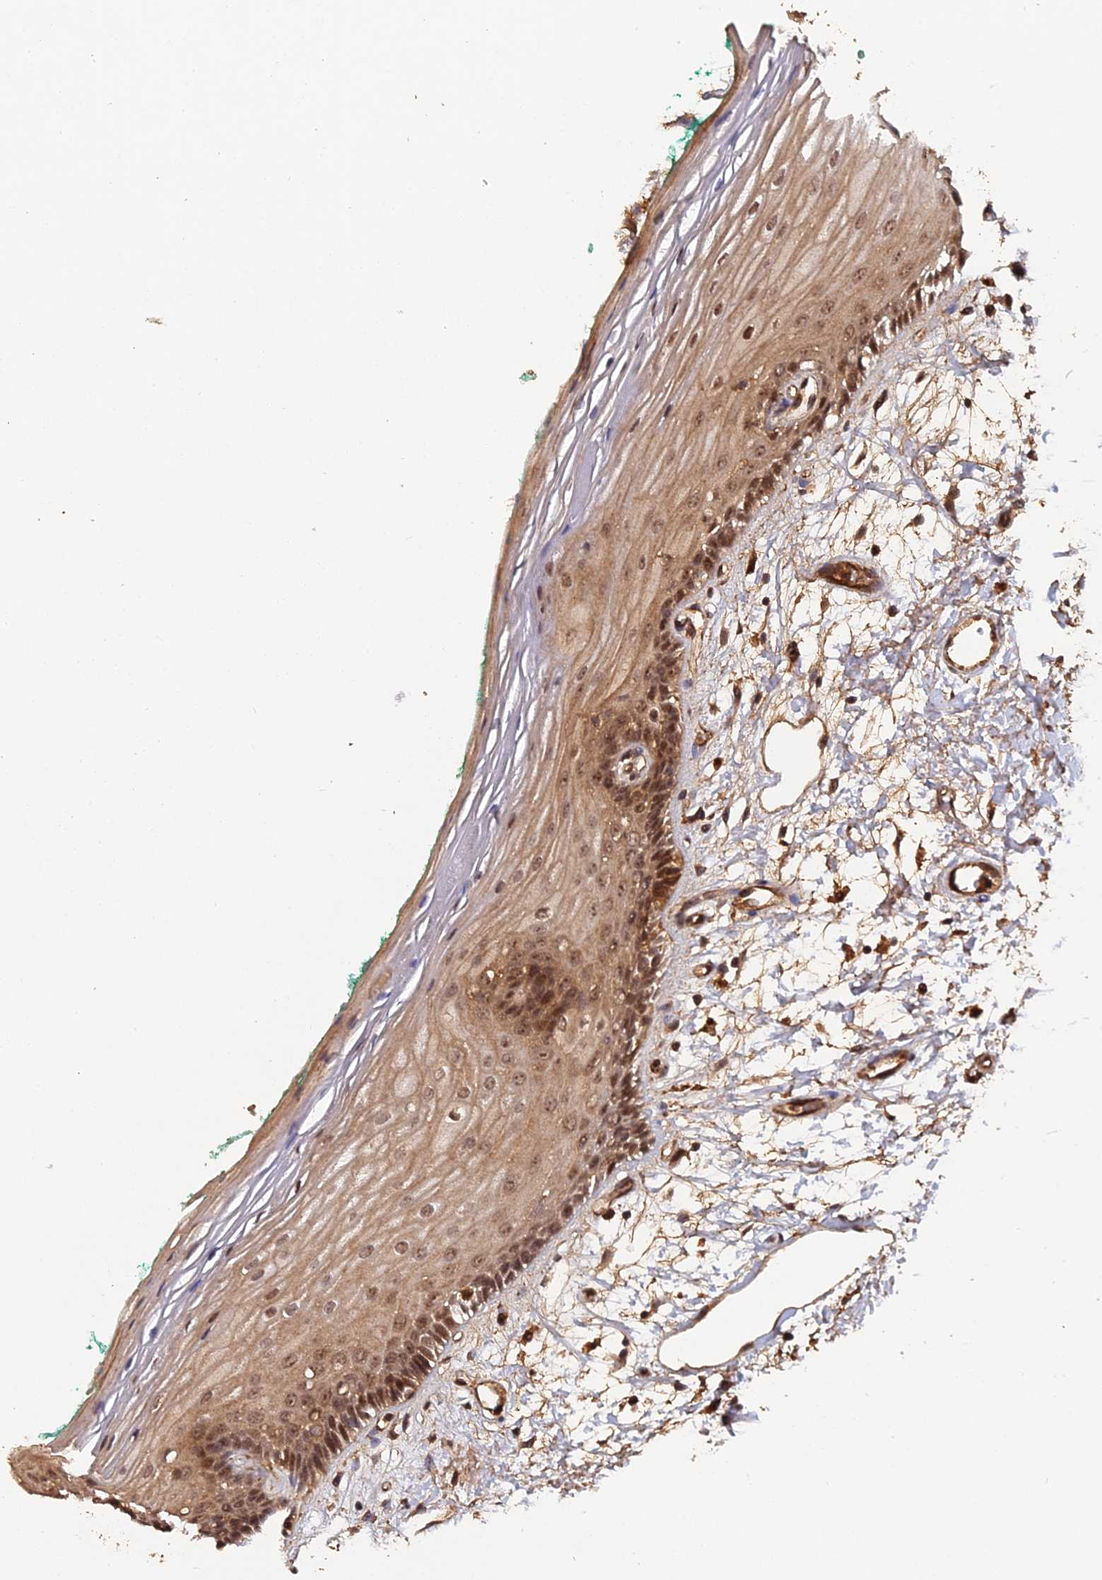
{"staining": {"intensity": "moderate", "quantity": ">75%", "location": "cytoplasmic/membranous,nuclear"}, "tissue": "oral mucosa", "cell_type": "Squamous epithelial cells", "image_type": "normal", "snomed": [{"axis": "morphology", "description": "Normal tissue, NOS"}, {"axis": "topography", "description": "Skeletal muscle"}, {"axis": "topography", "description": "Oral tissue"}, {"axis": "topography", "description": "Peripheral nerve tissue"}], "caption": "Immunohistochemistry (IHC) (DAB) staining of benign oral mucosa exhibits moderate cytoplasmic/membranous,nuclear protein positivity in about >75% of squamous epithelial cells.", "gene": "RALGAPA2", "patient": {"sex": "female", "age": 84}}